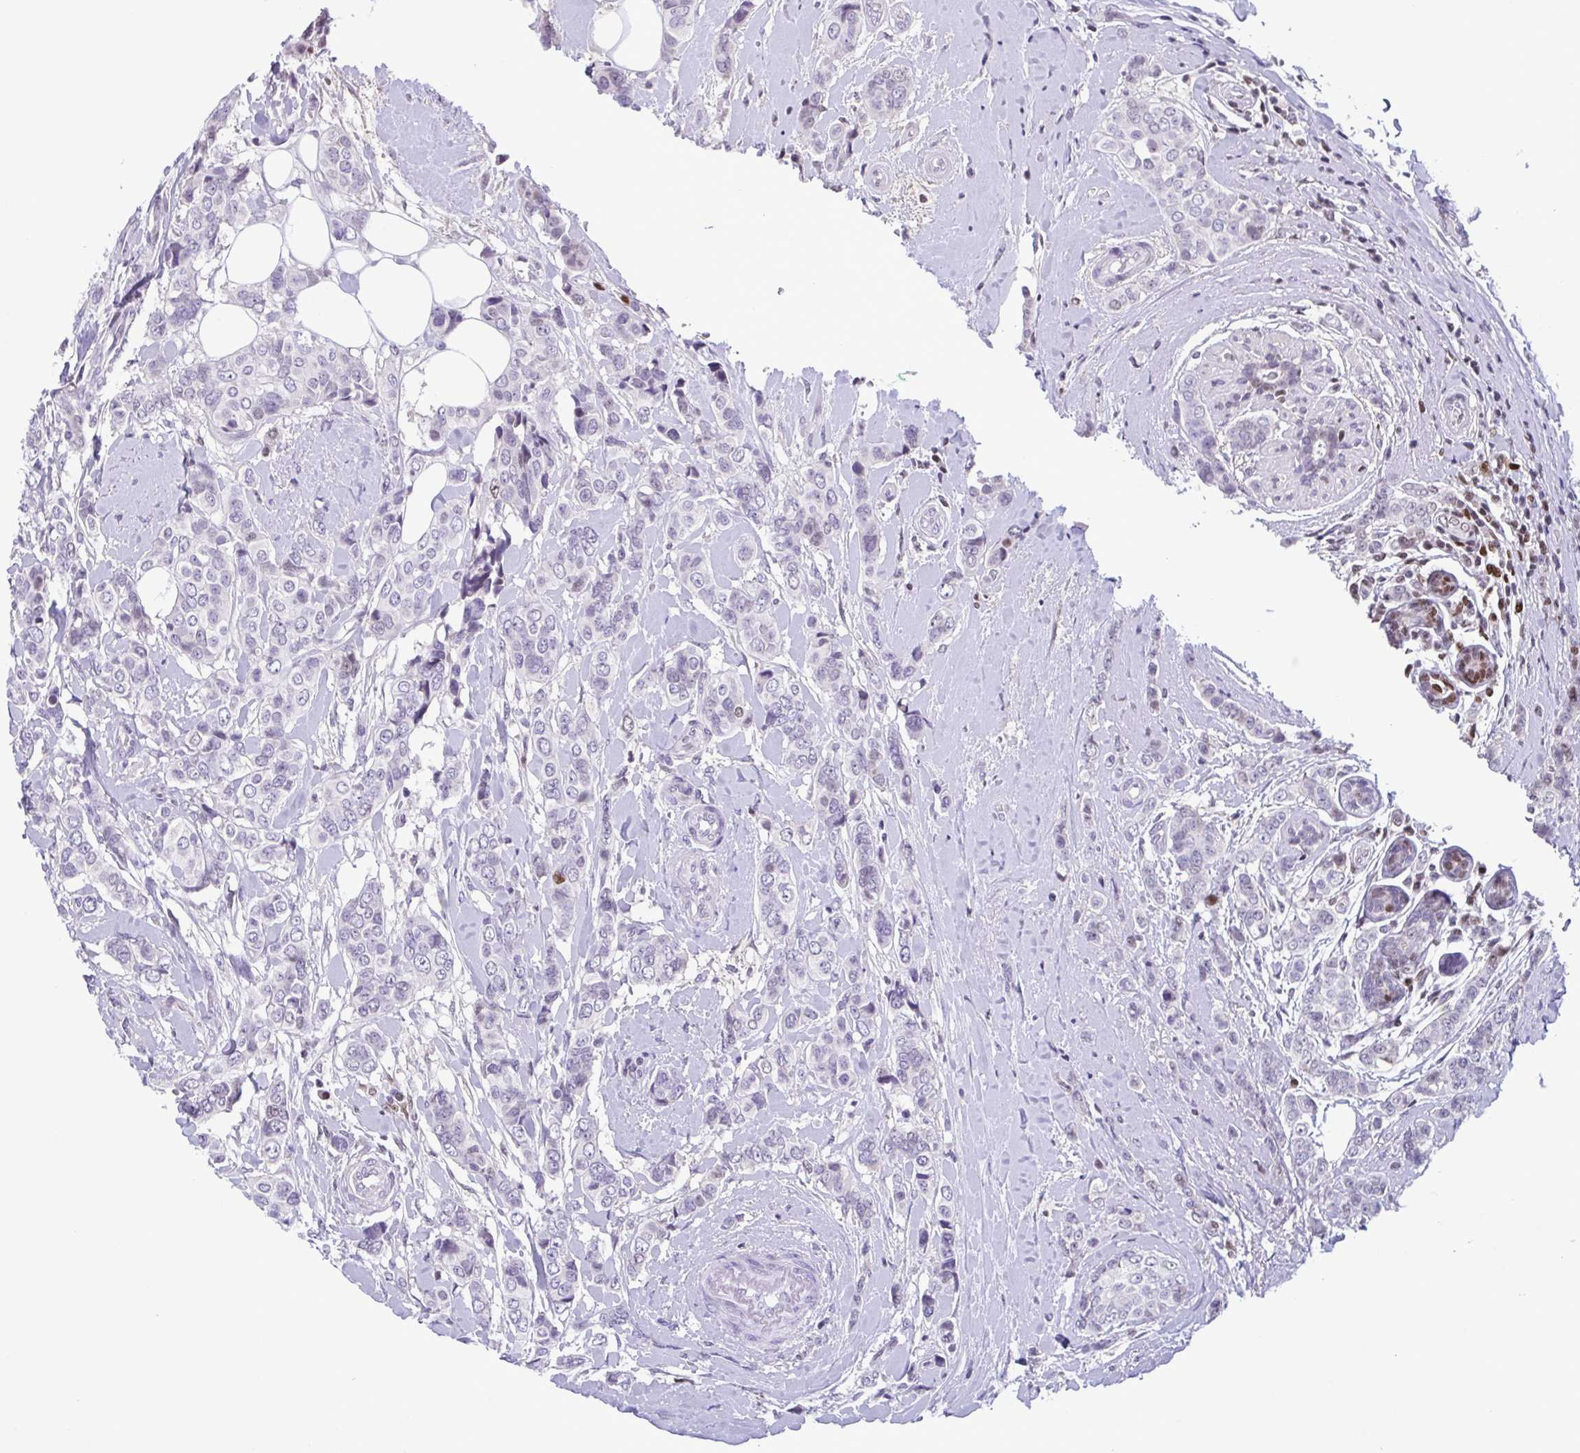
{"staining": {"intensity": "negative", "quantity": "none", "location": "none"}, "tissue": "breast cancer", "cell_type": "Tumor cells", "image_type": "cancer", "snomed": [{"axis": "morphology", "description": "Lobular carcinoma"}, {"axis": "topography", "description": "Breast"}], "caption": "Immunohistochemistry (IHC) histopathology image of lobular carcinoma (breast) stained for a protein (brown), which exhibits no positivity in tumor cells.", "gene": "IRF1", "patient": {"sex": "female", "age": 51}}